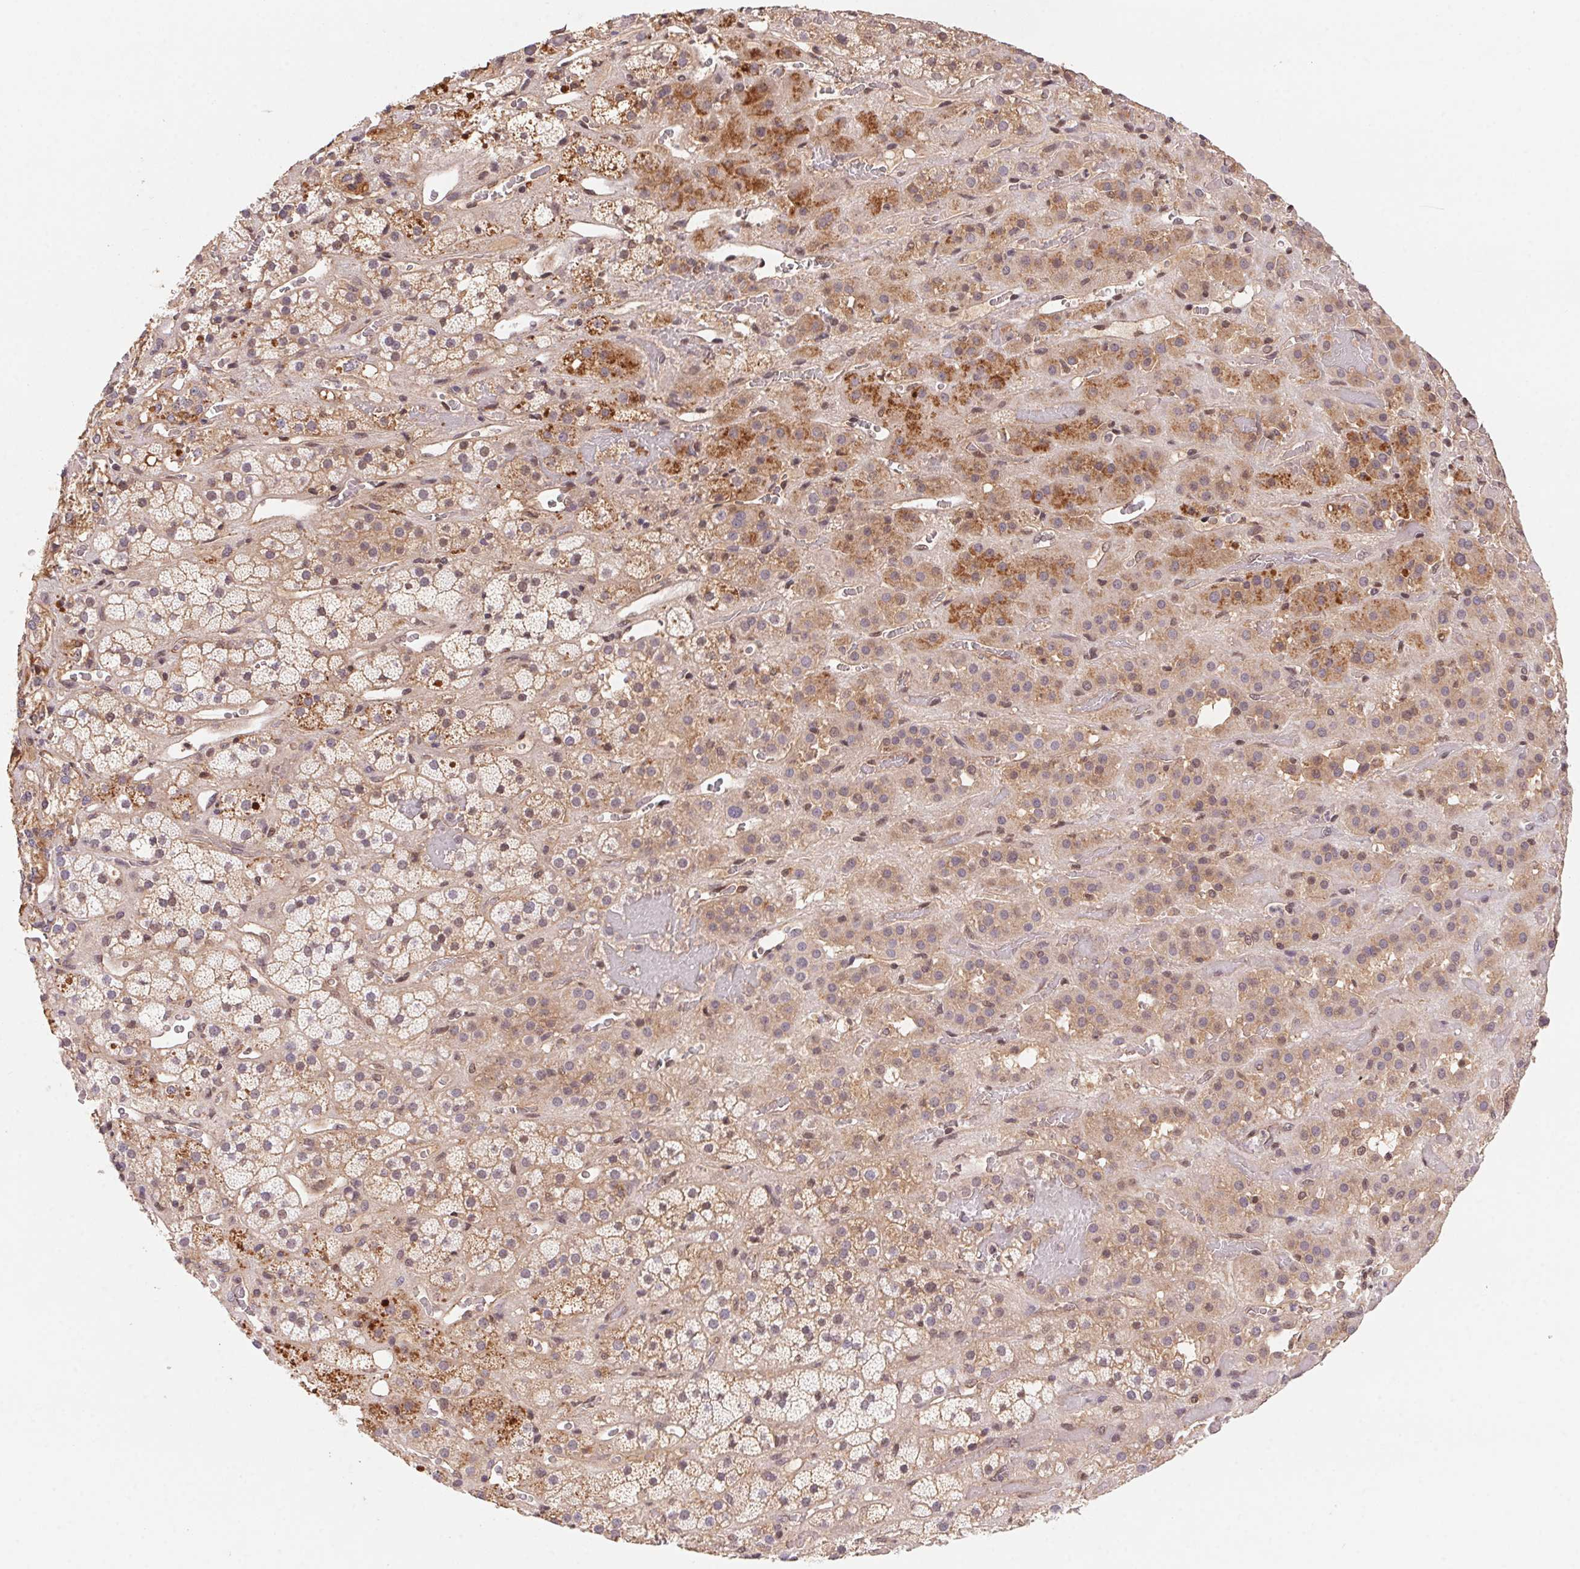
{"staining": {"intensity": "moderate", "quantity": "25%-75%", "location": "cytoplasmic/membranous"}, "tissue": "adrenal gland", "cell_type": "Glandular cells", "image_type": "normal", "snomed": [{"axis": "morphology", "description": "Normal tissue, NOS"}, {"axis": "topography", "description": "Adrenal gland"}], "caption": "Moderate cytoplasmic/membranous positivity for a protein is identified in approximately 25%-75% of glandular cells of unremarkable adrenal gland using IHC.", "gene": "SLC52A2", "patient": {"sex": "male", "age": 57}}